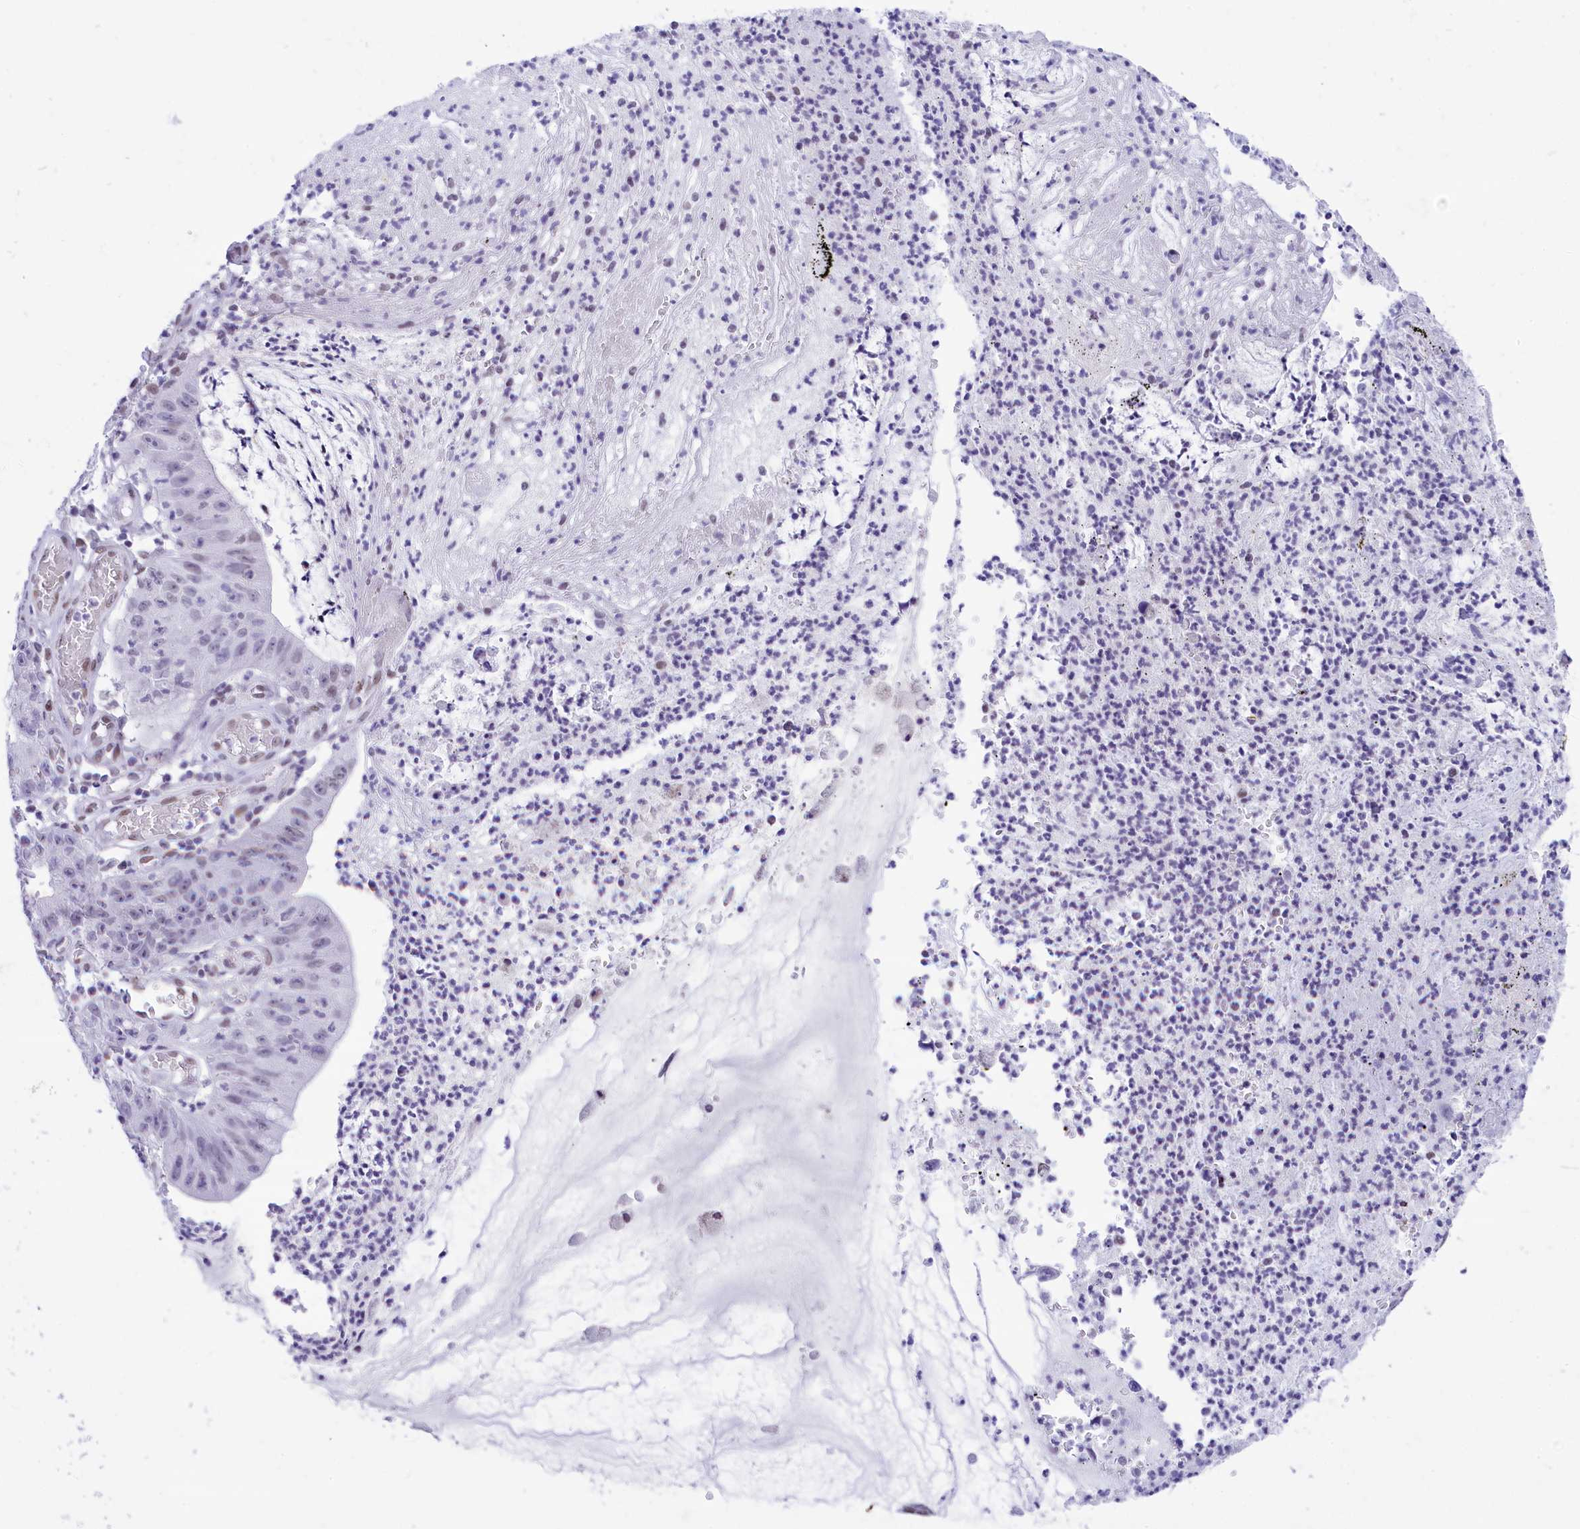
{"staining": {"intensity": "negative", "quantity": "none", "location": "none"}, "tissue": "stomach cancer", "cell_type": "Tumor cells", "image_type": "cancer", "snomed": [{"axis": "morphology", "description": "Adenocarcinoma, NOS"}, {"axis": "topography", "description": "Stomach"}], "caption": "Tumor cells are negative for brown protein staining in stomach cancer. The staining was performed using DAB (3,3'-diaminobenzidine) to visualize the protein expression in brown, while the nuclei were stained in blue with hematoxylin (Magnification: 20x).", "gene": "RPS6KB1", "patient": {"sex": "male", "age": 59}}